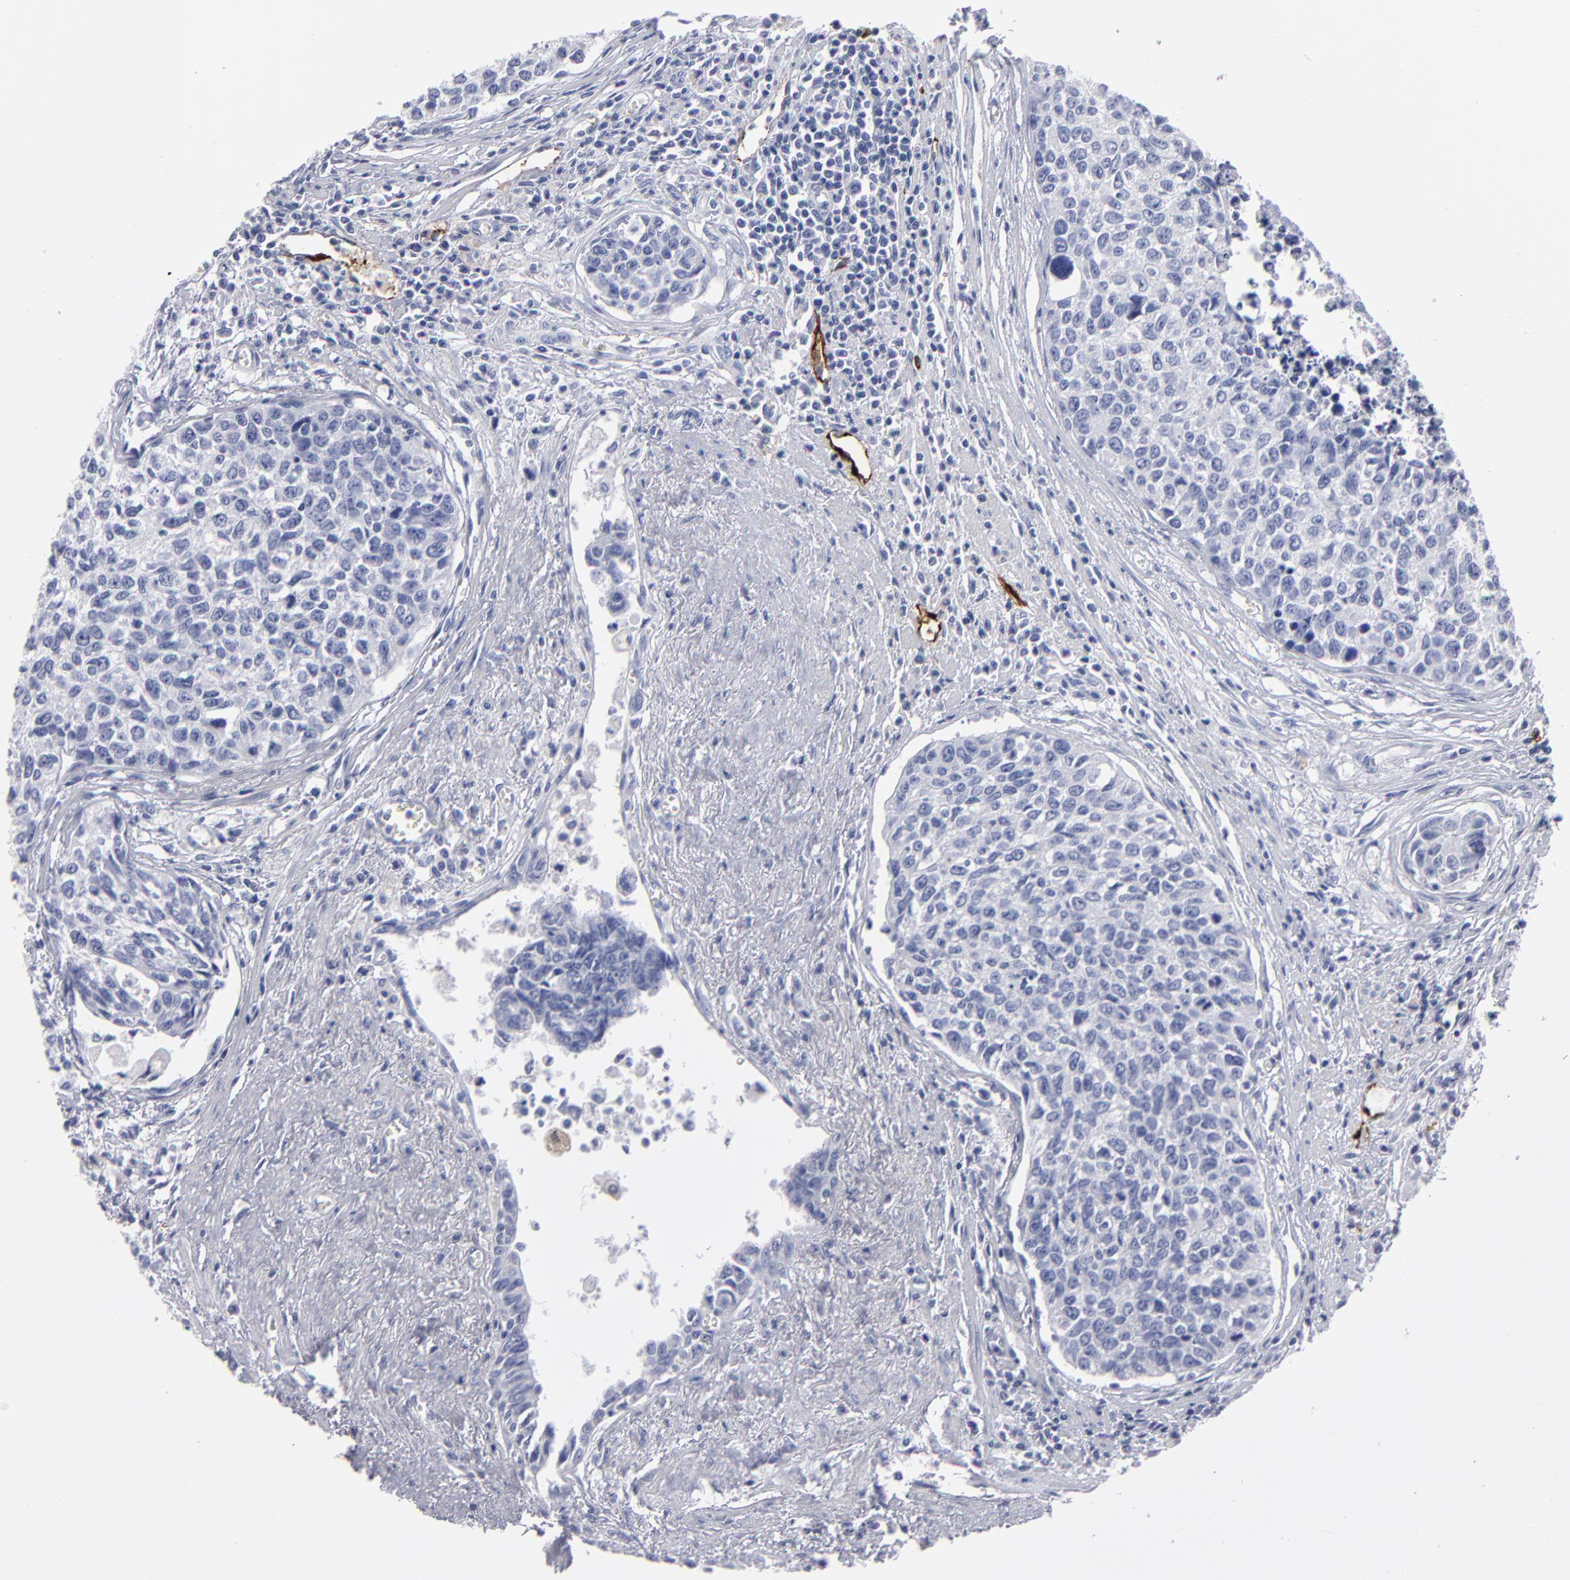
{"staining": {"intensity": "negative", "quantity": "none", "location": "none"}, "tissue": "urothelial cancer", "cell_type": "Tumor cells", "image_type": "cancer", "snomed": [{"axis": "morphology", "description": "Urothelial carcinoma, High grade"}, {"axis": "topography", "description": "Urinary bladder"}], "caption": "IHC photomicrograph of human urothelial carcinoma (high-grade) stained for a protein (brown), which shows no positivity in tumor cells. (DAB immunohistochemistry (IHC) visualized using brightfield microscopy, high magnification).", "gene": "FABP4", "patient": {"sex": "male", "age": 81}}